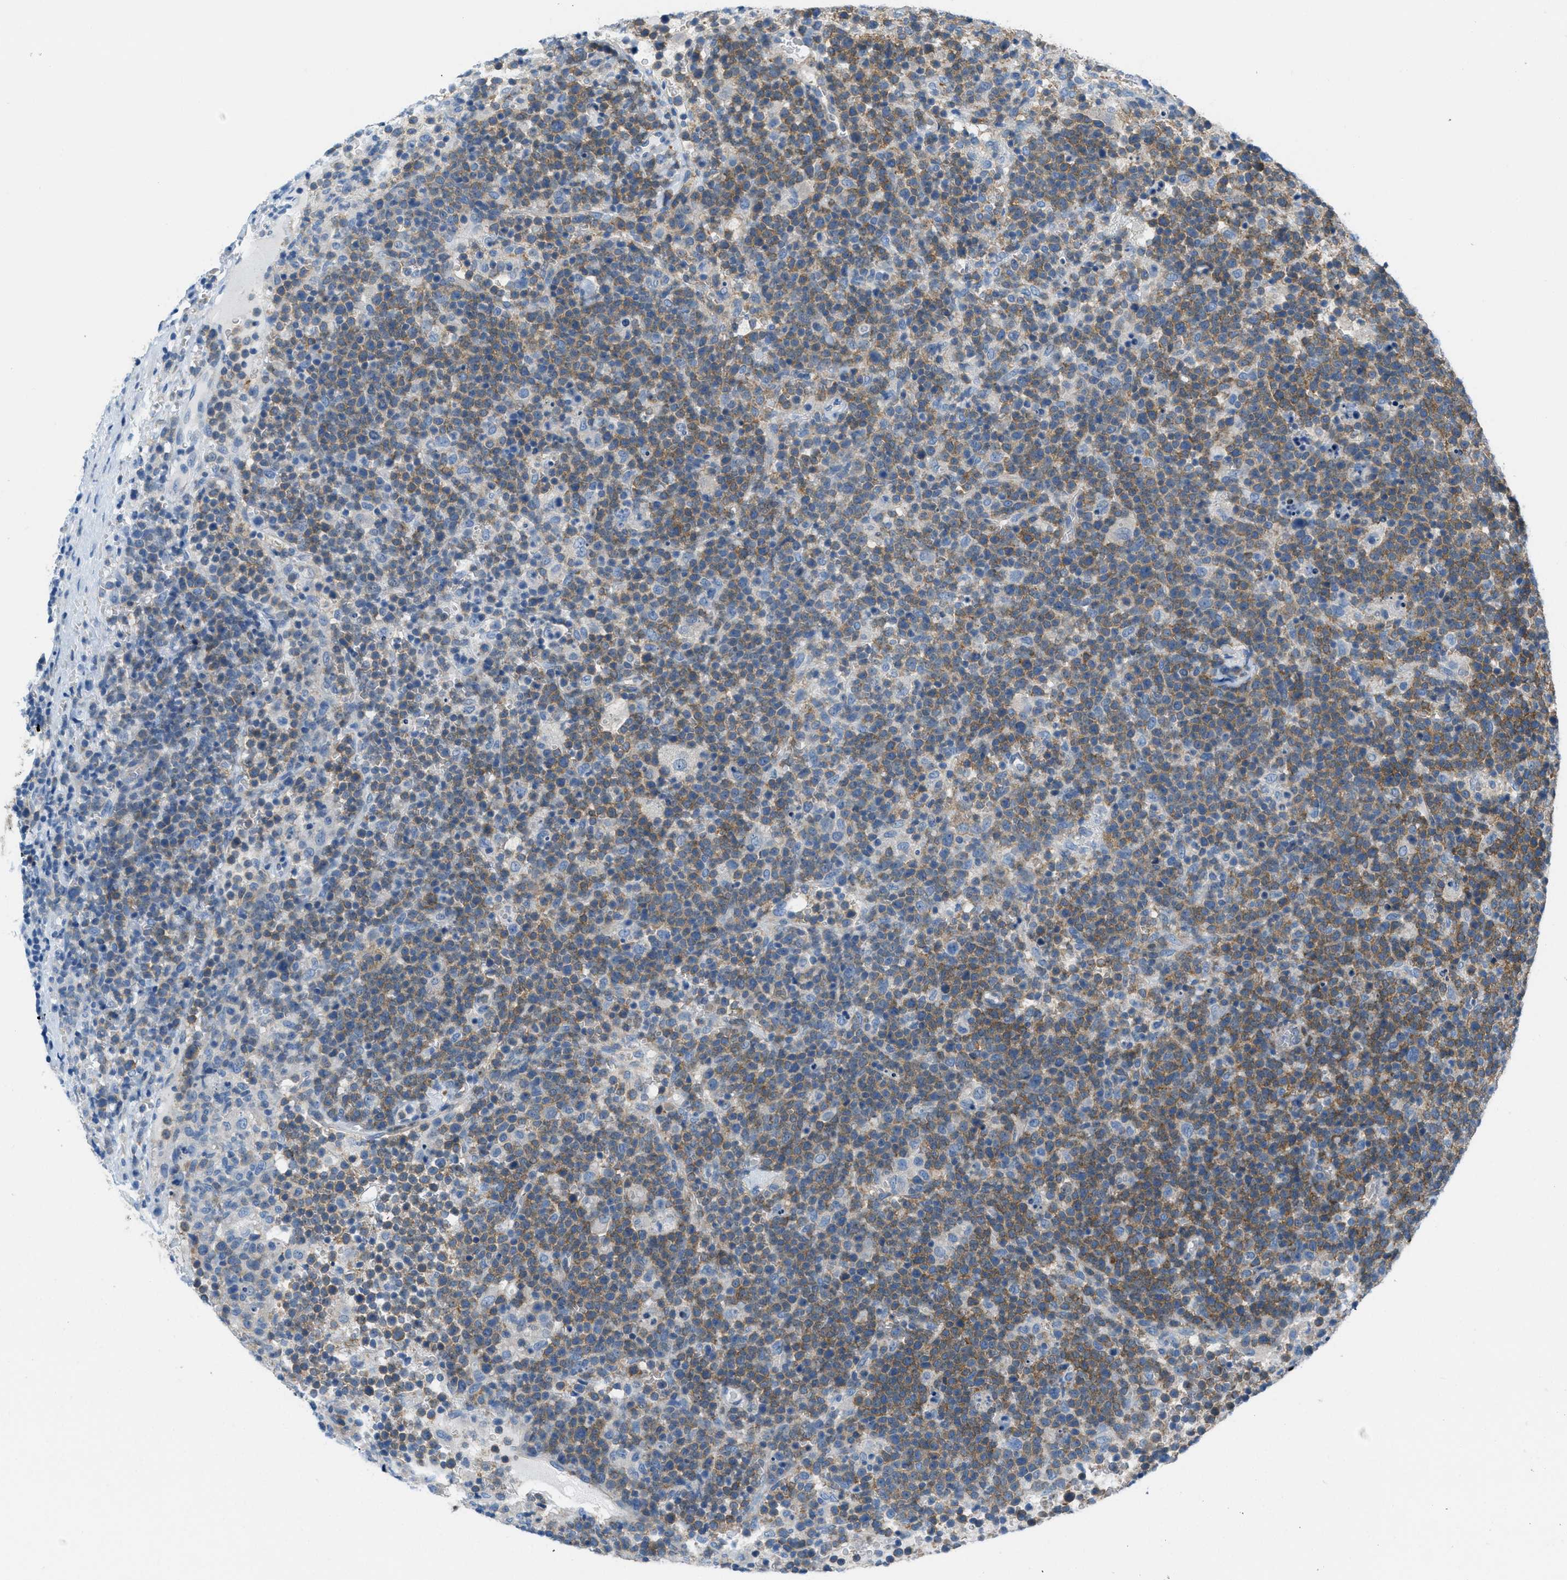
{"staining": {"intensity": "moderate", "quantity": ">75%", "location": "cytoplasmic/membranous"}, "tissue": "lymphoma", "cell_type": "Tumor cells", "image_type": "cancer", "snomed": [{"axis": "morphology", "description": "Malignant lymphoma, non-Hodgkin's type, High grade"}, {"axis": "topography", "description": "Lymph node"}], "caption": "Immunohistochemical staining of malignant lymphoma, non-Hodgkin's type (high-grade) demonstrates moderate cytoplasmic/membranous protein expression in about >75% of tumor cells.", "gene": "MAPRE2", "patient": {"sex": "male", "age": 61}}